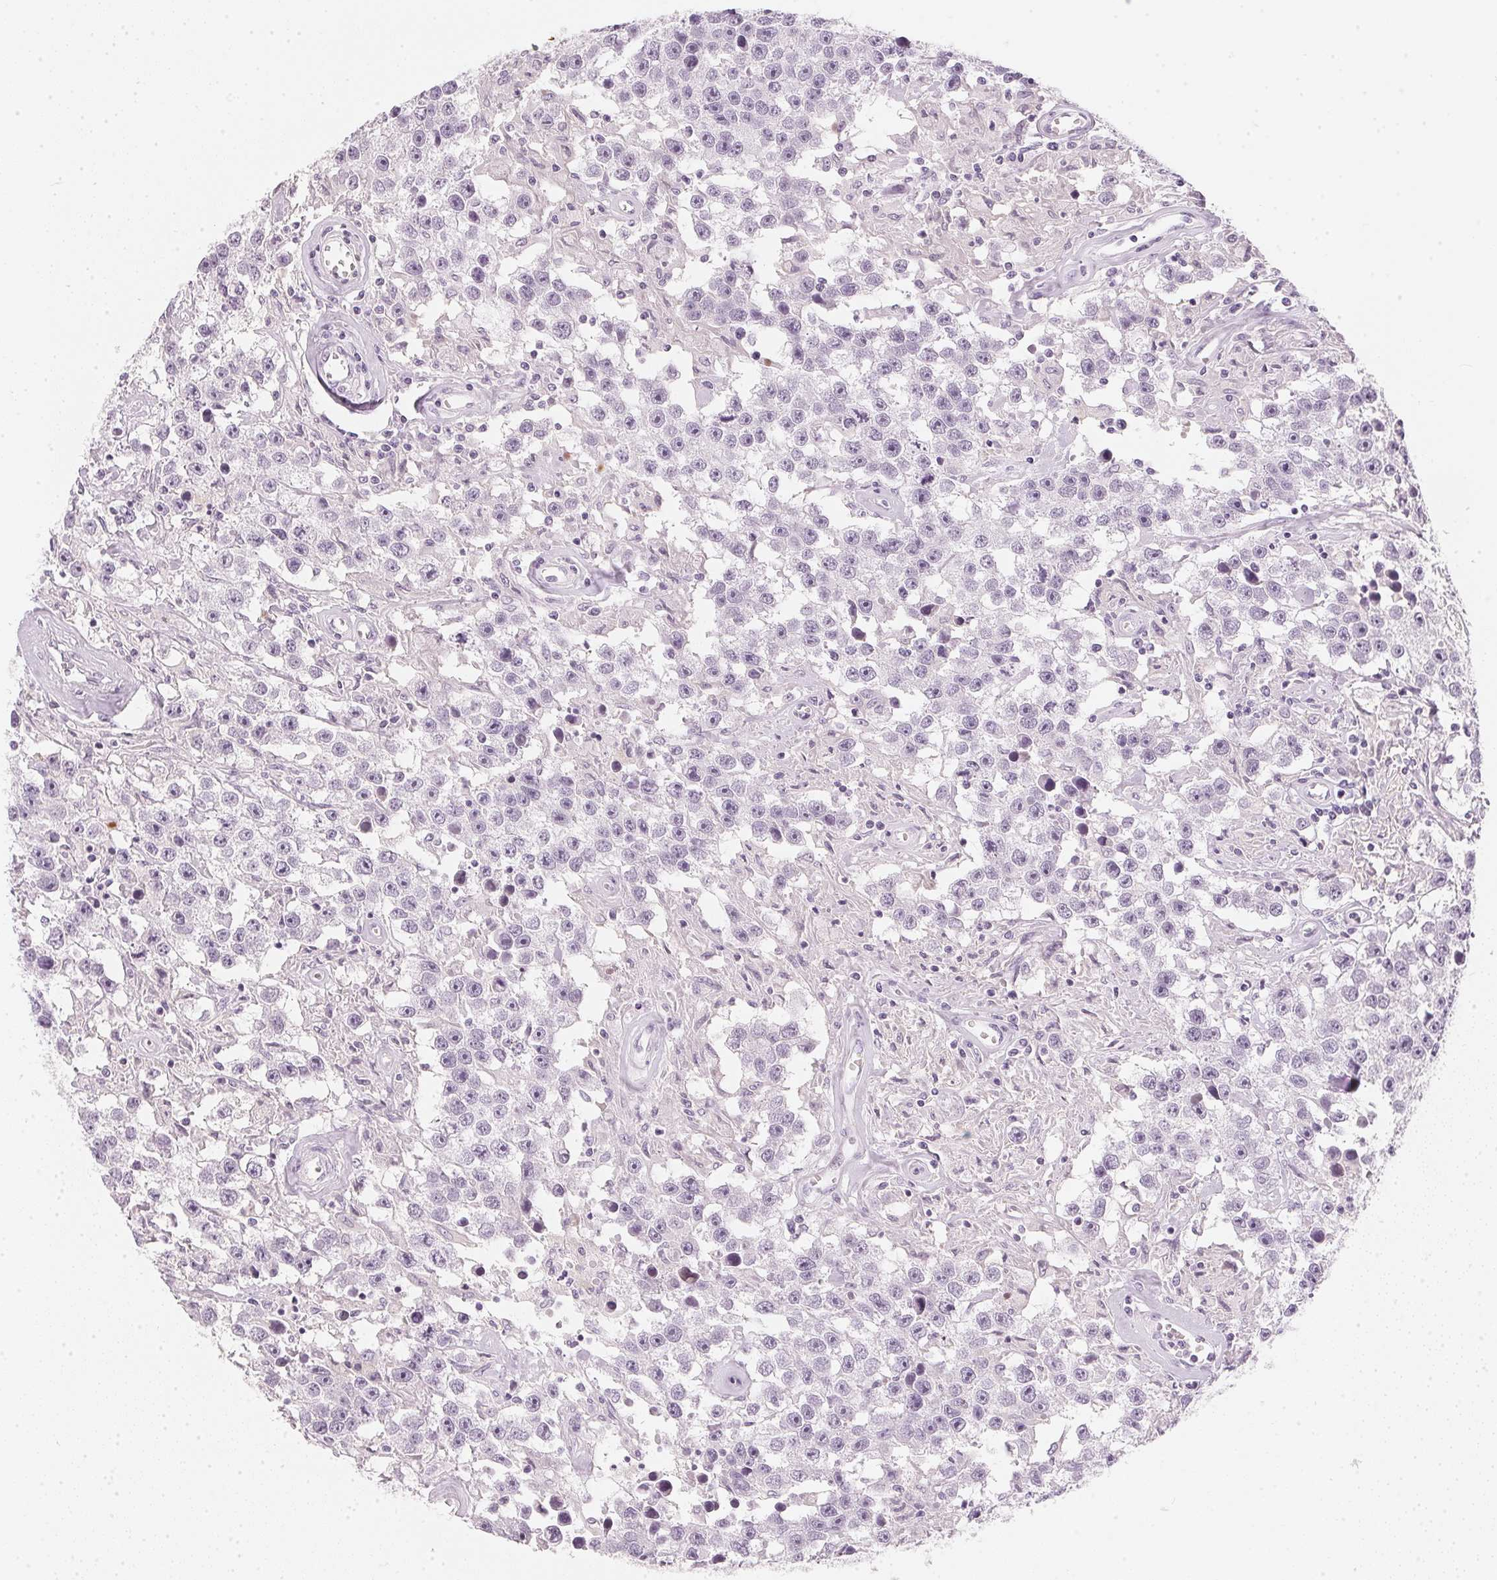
{"staining": {"intensity": "negative", "quantity": "none", "location": "none"}, "tissue": "testis cancer", "cell_type": "Tumor cells", "image_type": "cancer", "snomed": [{"axis": "morphology", "description": "Seminoma, NOS"}, {"axis": "topography", "description": "Testis"}], "caption": "An immunohistochemistry histopathology image of testis cancer is shown. There is no staining in tumor cells of testis cancer. (DAB (3,3'-diaminobenzidine) immunohistochemistry (IHC), high magnification).", "gene": "CHST4", "patient": {"sex": "male", "age": 43}}